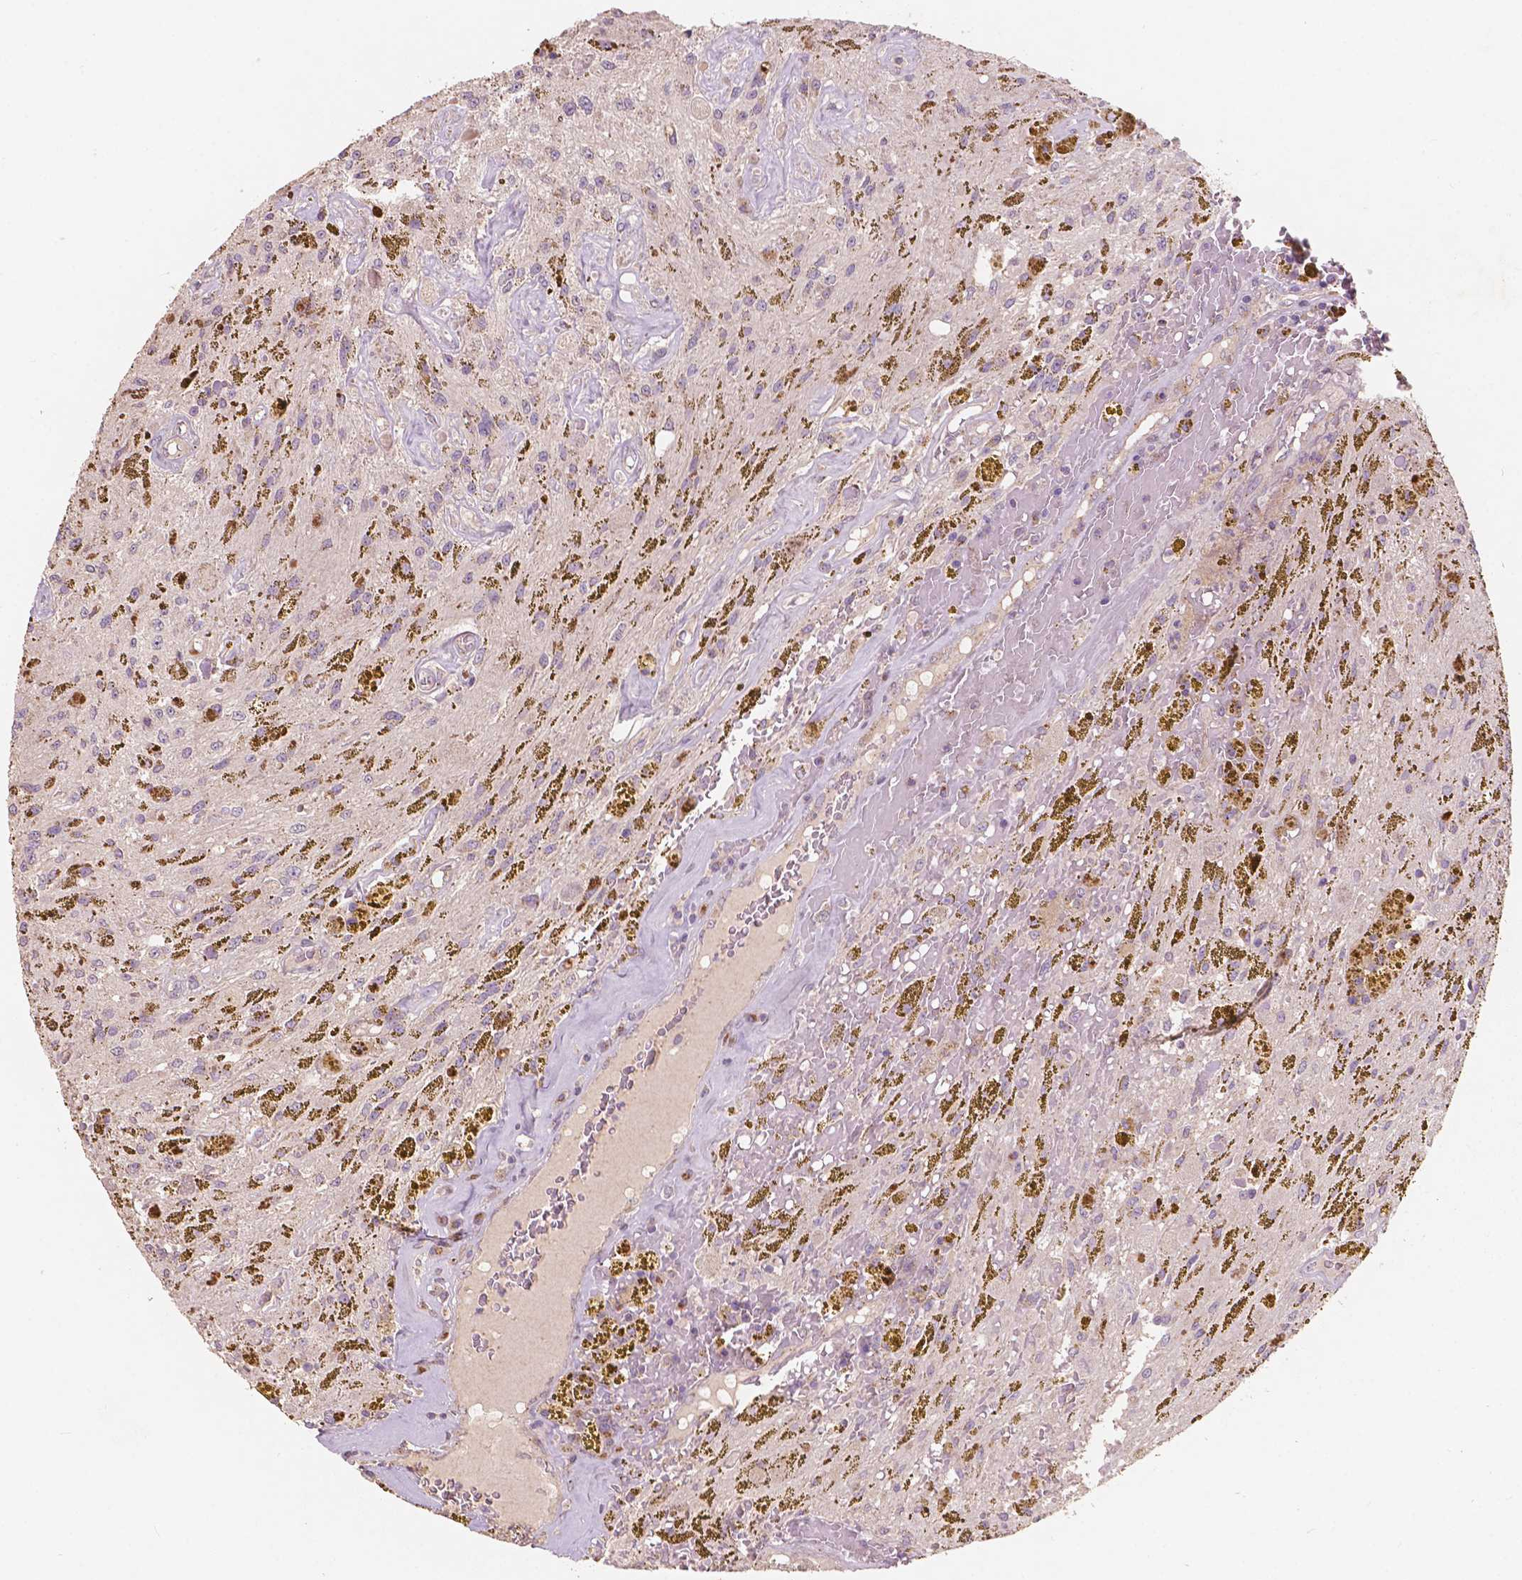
{"staining": {"intensity": "negative", "quantity": "none", "location": "none"}, "tissue": "glioma", "cell_type": "Tumor cells", "image_type": "cancer", "snomed": [{"axis": "morphology", "description": "Glioma, malignant, Low grade"}, {"axis": "topography", "description": "Cerebellum"}], "caption": "An immunohistochemistry image of glioma is shown. There is no staining in tumor cells of glioma. Brightfield microscopy of immunohistochemistry (IHC) stained with DAB (3,3'-diaminobenzidine) (brown) and hematoxylin (blue), captured at high magnification.", "gene": "CHPT1", "patient": {"sex": "female", "age": 14}}